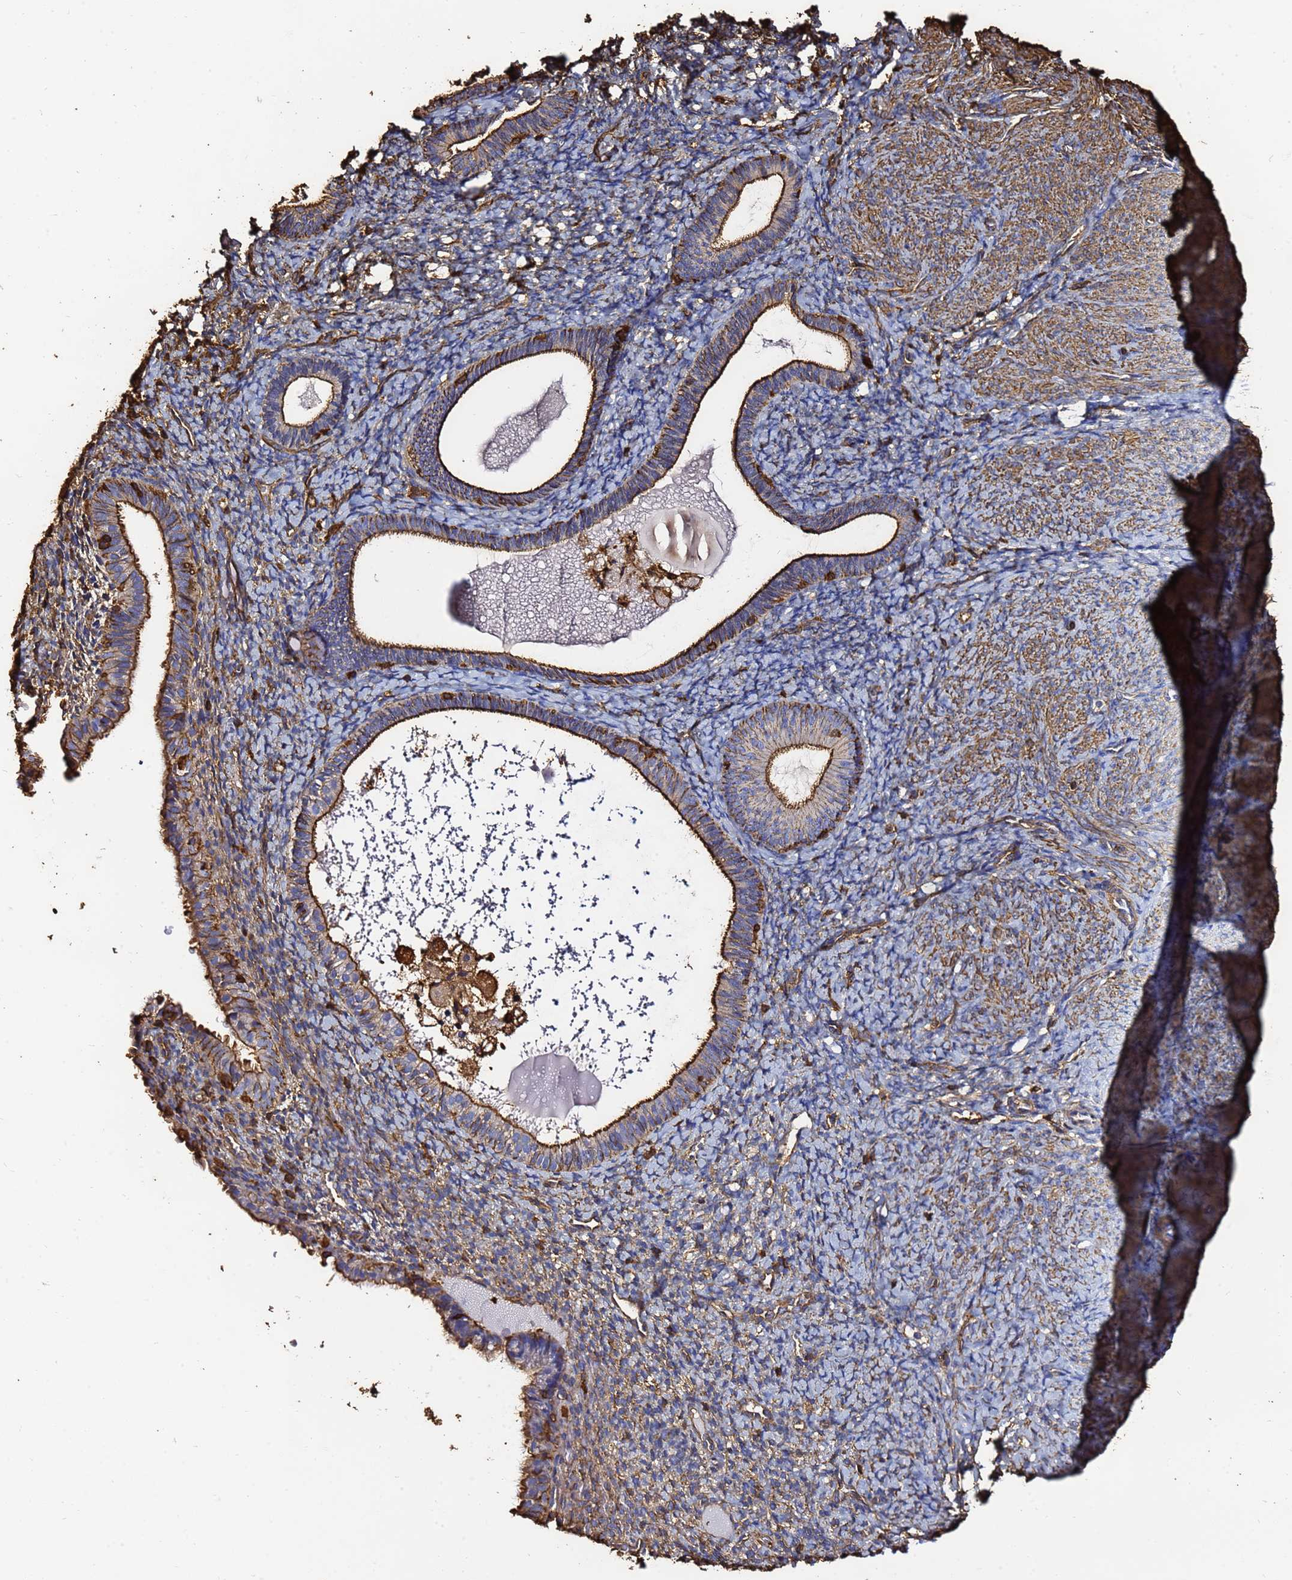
{"staining": {"intensity": "moderate", "quantity": "25%-75%", "location": "cytoplasmic/membranous"}, "tissue": "endometrium", "cell_type": "Cells in endometrial stroma", "image_type": "normal", "snomed": [{"axis": "morphology", "description": "Normal tissue, NOS"}, {"axis": "topography", "description": "Endometrium"}], "caption": "IHC of normal human endometrium displays medium levels of moderate cytoplasmic/membranous staining in approximately 25%-75% of cells in endometrial stroma.", "gene": "ACTA1", "patient": {"sex": "female", "age": 65}}